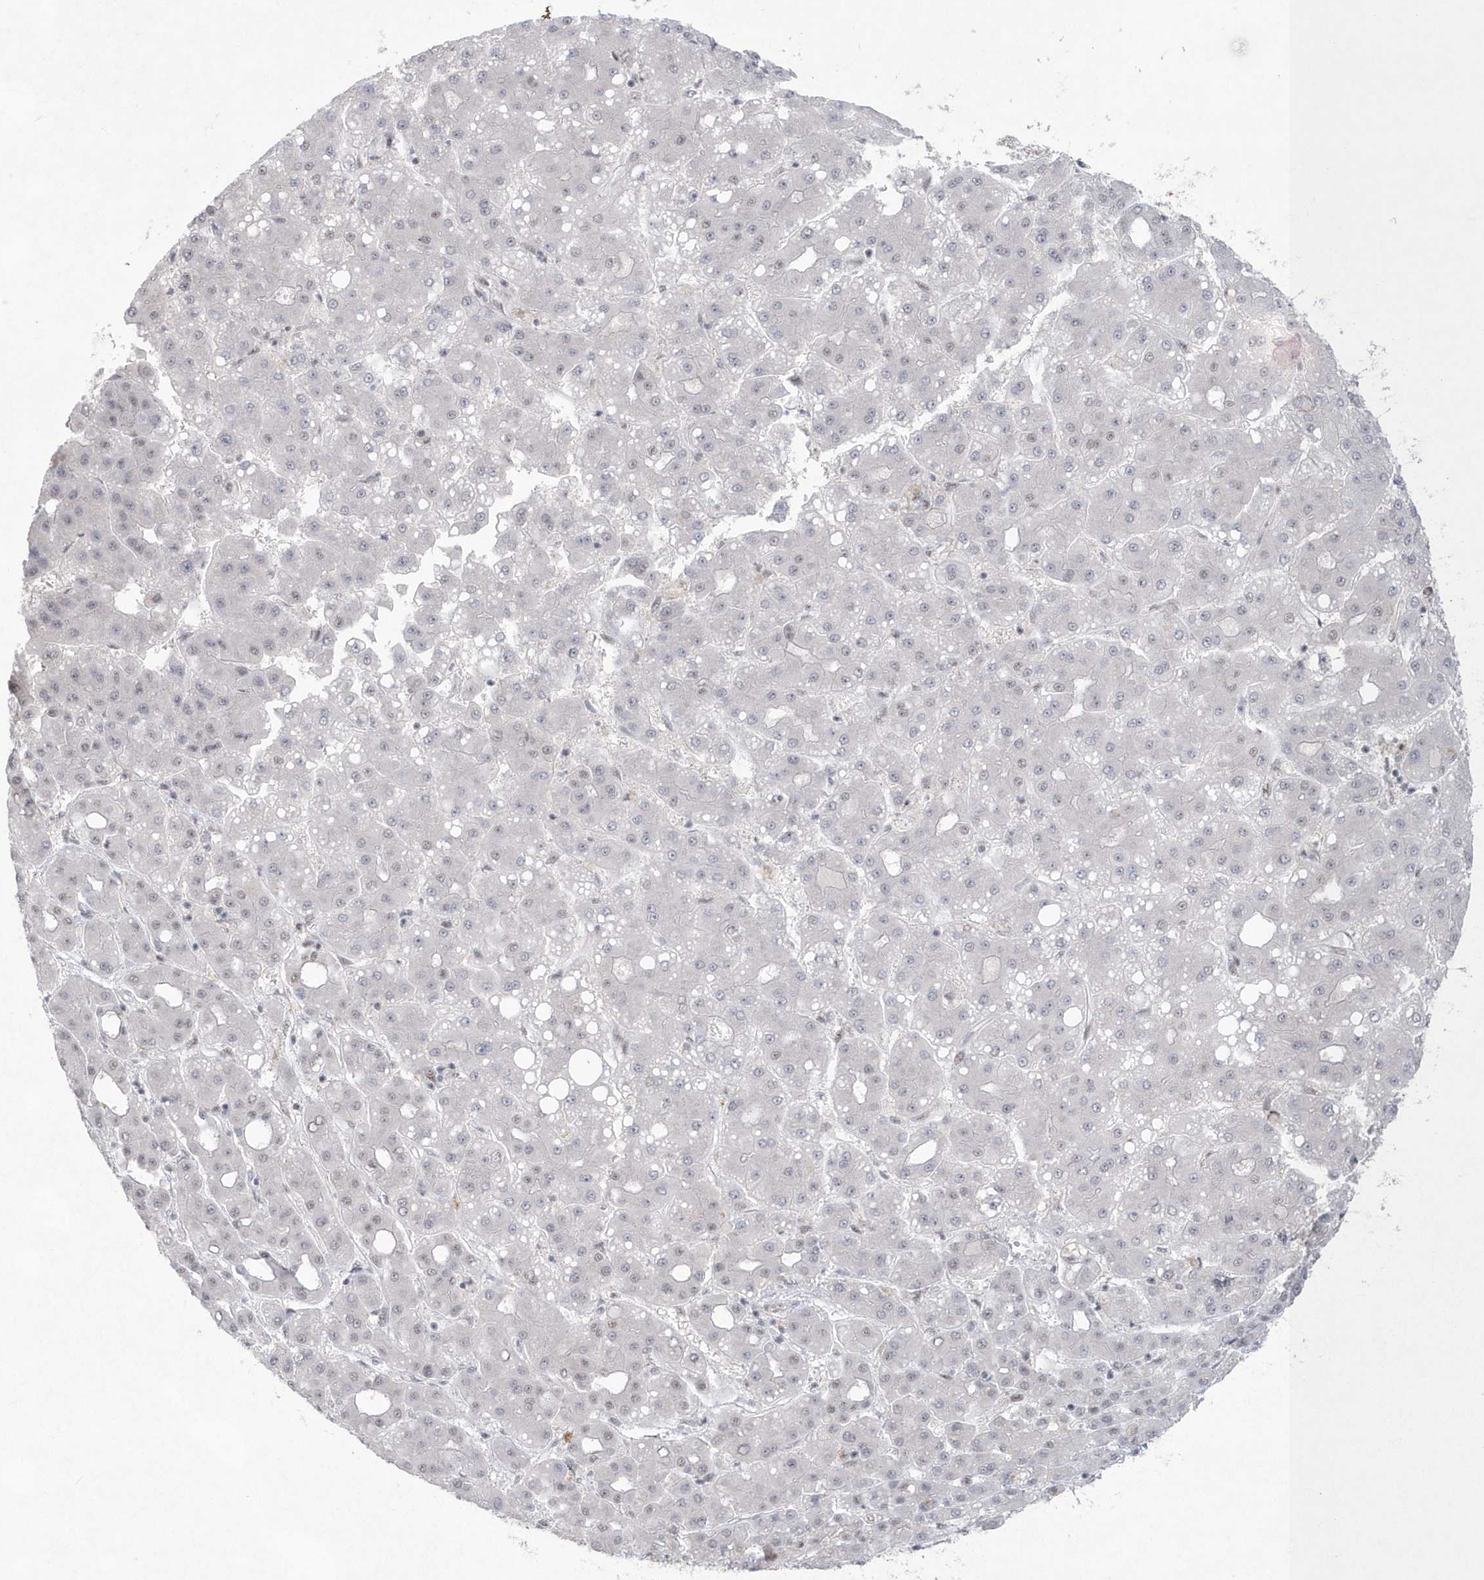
{"staining": {"intensity": "negative", "quantity": "none", "location": "none"}, "tissue": "liver cancer", "cell_type": "Tumor cells", "image_type": "cancer", "snomed": [{"axis": "morphology", "description": "Carcinoma, Hepatocellular, NOS"}, {"axis": "topography", "description": "Liver"}], "caption": "Liver hepatocellular carcinoma stained for a protein using immunohistochemistry shows no staining tumor cells.", "gene": "KDM6B", "patient": {"sex": "male", "age": 65}}